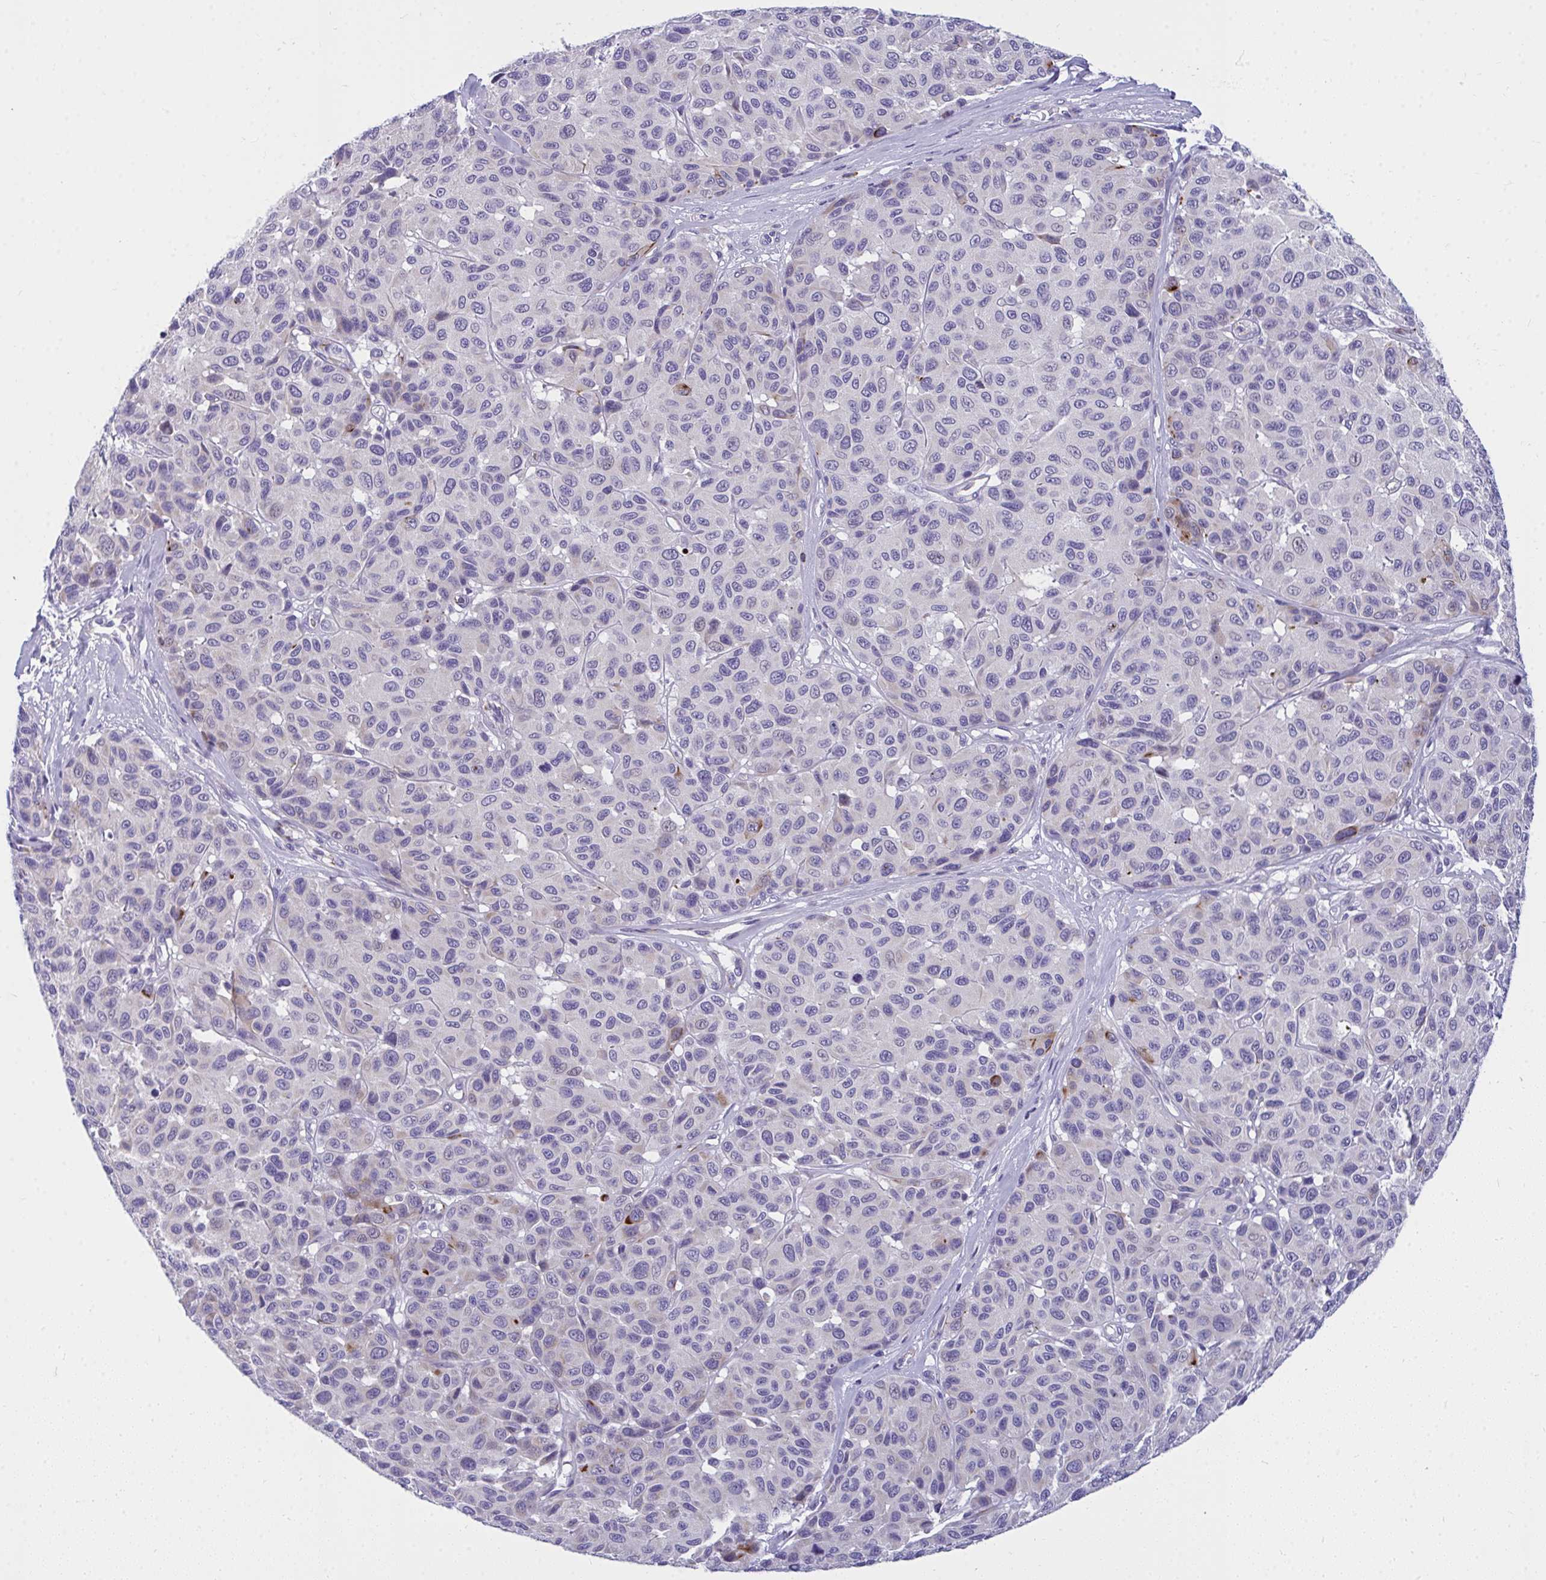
{"staining": {"intensity": "negative", "quantity": "none", "location": "none"}, "tissue": "melanoma", "cell_type": "Tumor cells", "image_type": "cancer", "snomed": [{"axis": "morphology", "description": "Malignant melanoma, NOS"}, {"axis": "topography", "description": "Skin"}], "caption": "Immunohistochemistry of melanoma shows no staining in tumor cells.", "gene": "TSBP1", "patient": {"sex": "female", "age": 66}}